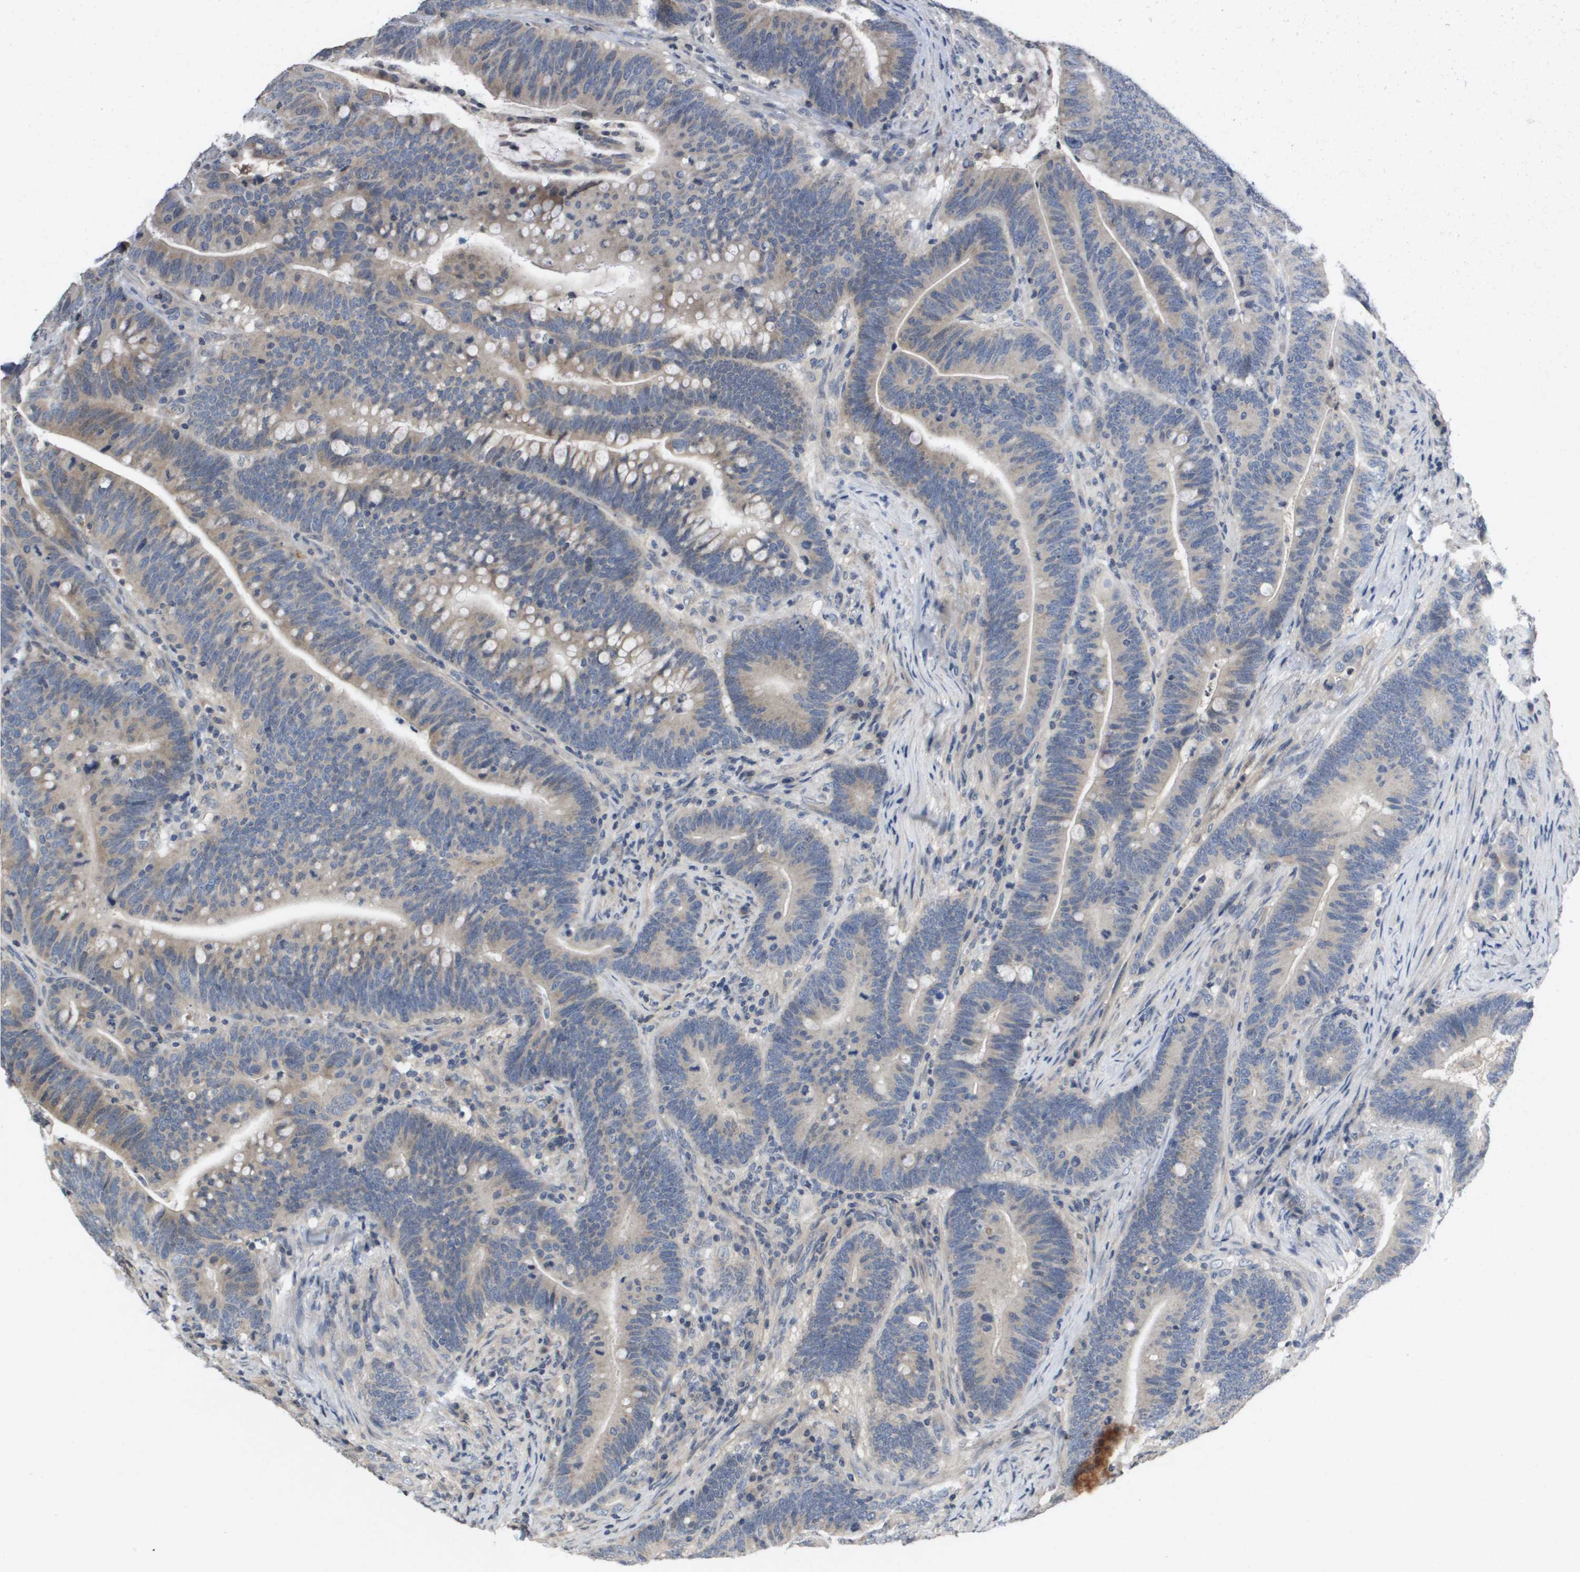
{"staining": {"intensity": "weak", "quantity": "25%-75%", "location": "cytoplasmic/membranous"}, "tissue": "colorectal cancer", "cell_type": "Tumor cells", "image_type": "cancer", "snomed": [{"axis": "morphology", "description": "Normal tissue, NOS"}, {"axis": "morphology", "description": "Adenocarcinoma, NOS"}, {"axis": "topography", "description": "Colon"}], "caption": "Colorectal cancer (adenocarcinoma) was stained to show a protein in brown. There is low levels of weak cytoplasmic/membranous positivity in approximately 25%-75% of tumor cells.", "gene": "CAPN11", "patient": {"sex": "female", "age": 66}}